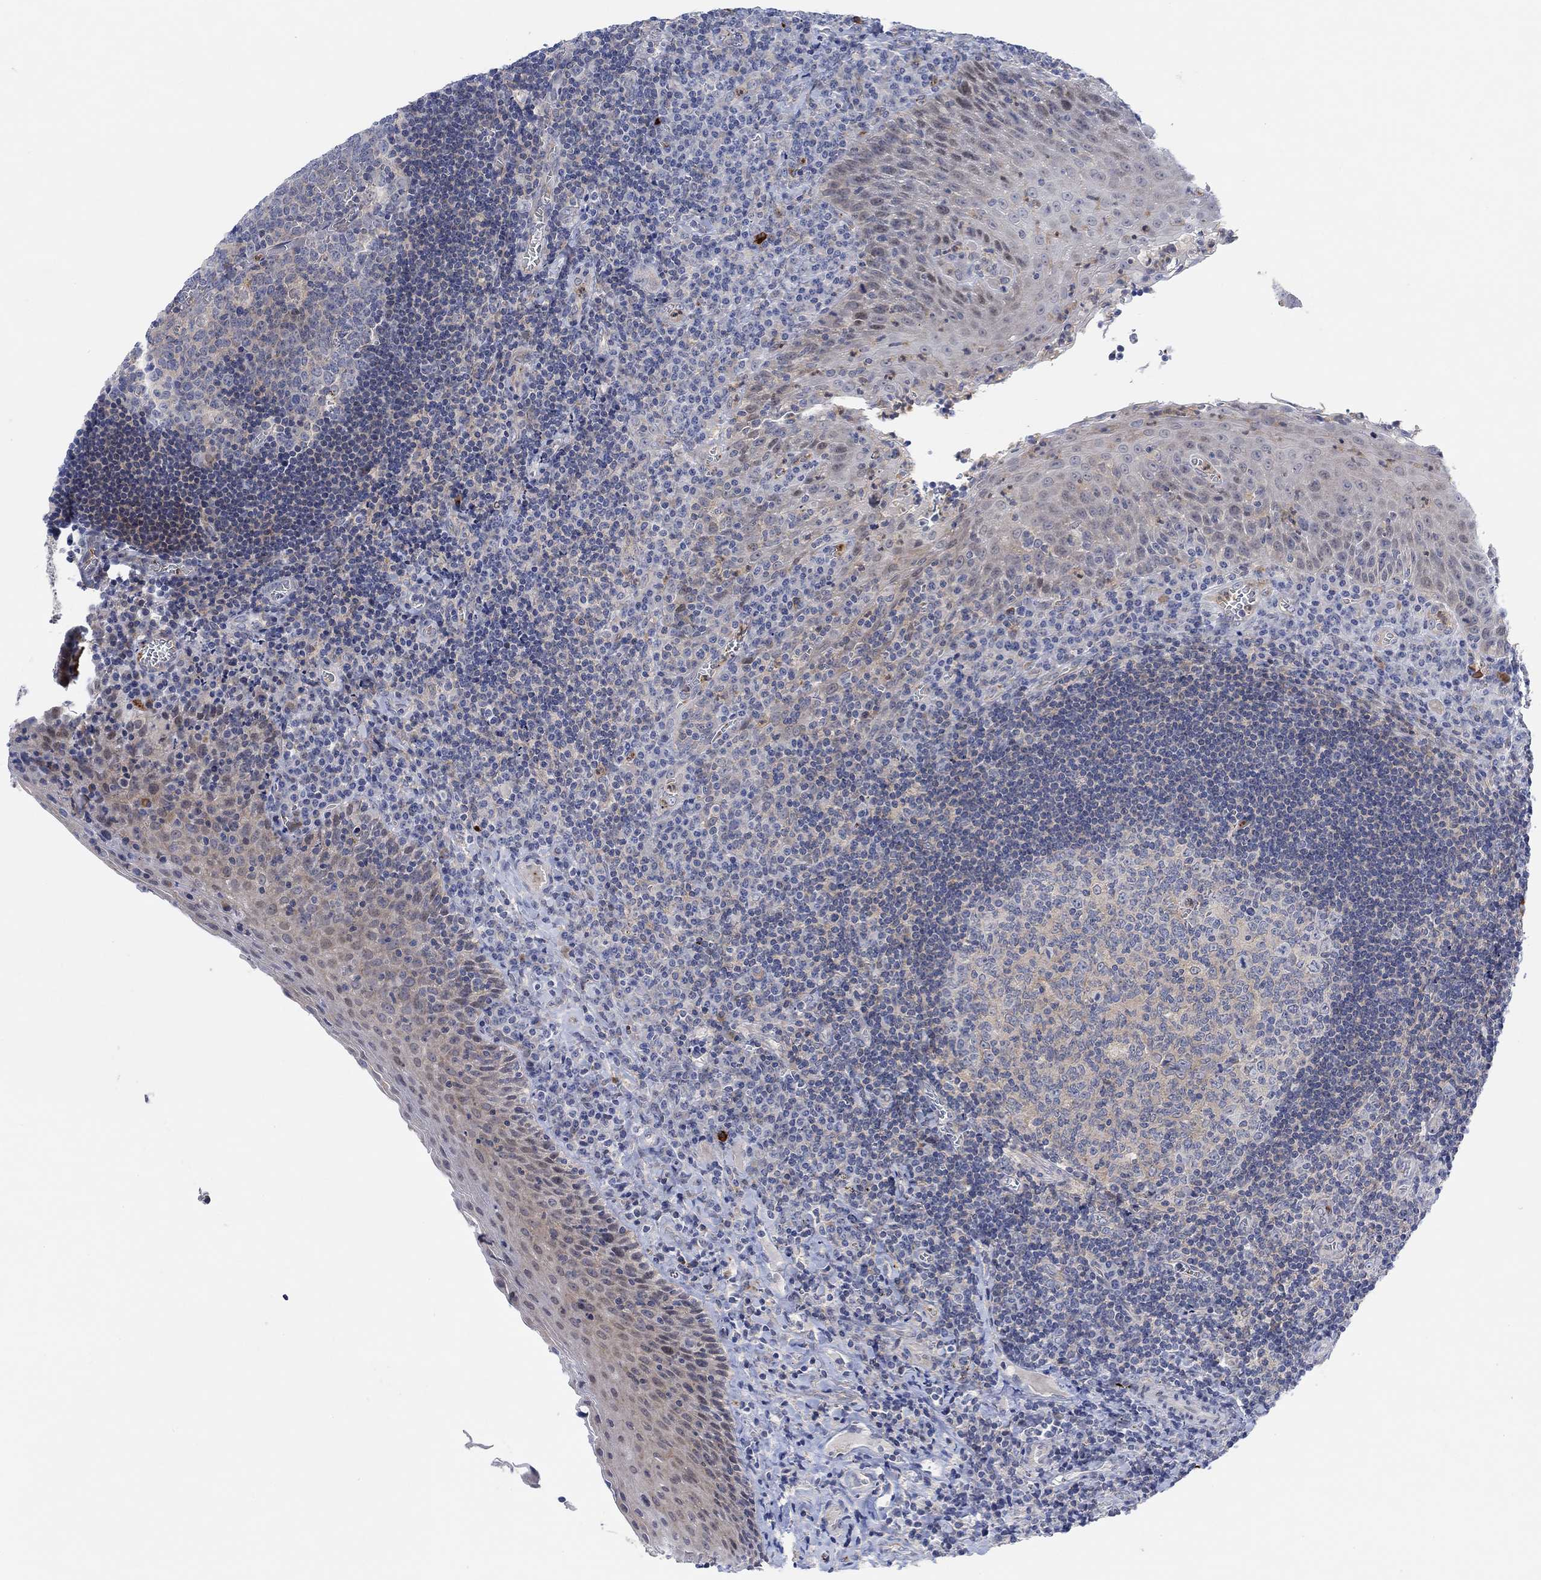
{"staining": {"intensity": "weak", "quantity": "25%-75%", "location": "cytoplasmic/membranous"}, "tissue": "tonsil", "cell_type": "Germinal center cells", "image_type": "normal", "snomed": [{"axis": "morphology", "description": "Normal tissue, NOS"}, {"axis": "morphology", "description": "Inflammation, NOS"}, {"axis": "topography", "description": "Tonsil"}], "caption": "IHC photomicrograph of unremarkable tonsil stained for a protein (brown), which demonstrates low levels of weak cytoplasmic/membranous staining in approximately 25%-75% of germinal center cells.", "gene": "PMFBP1", "patient": {"sex": "female", "age": 31}}